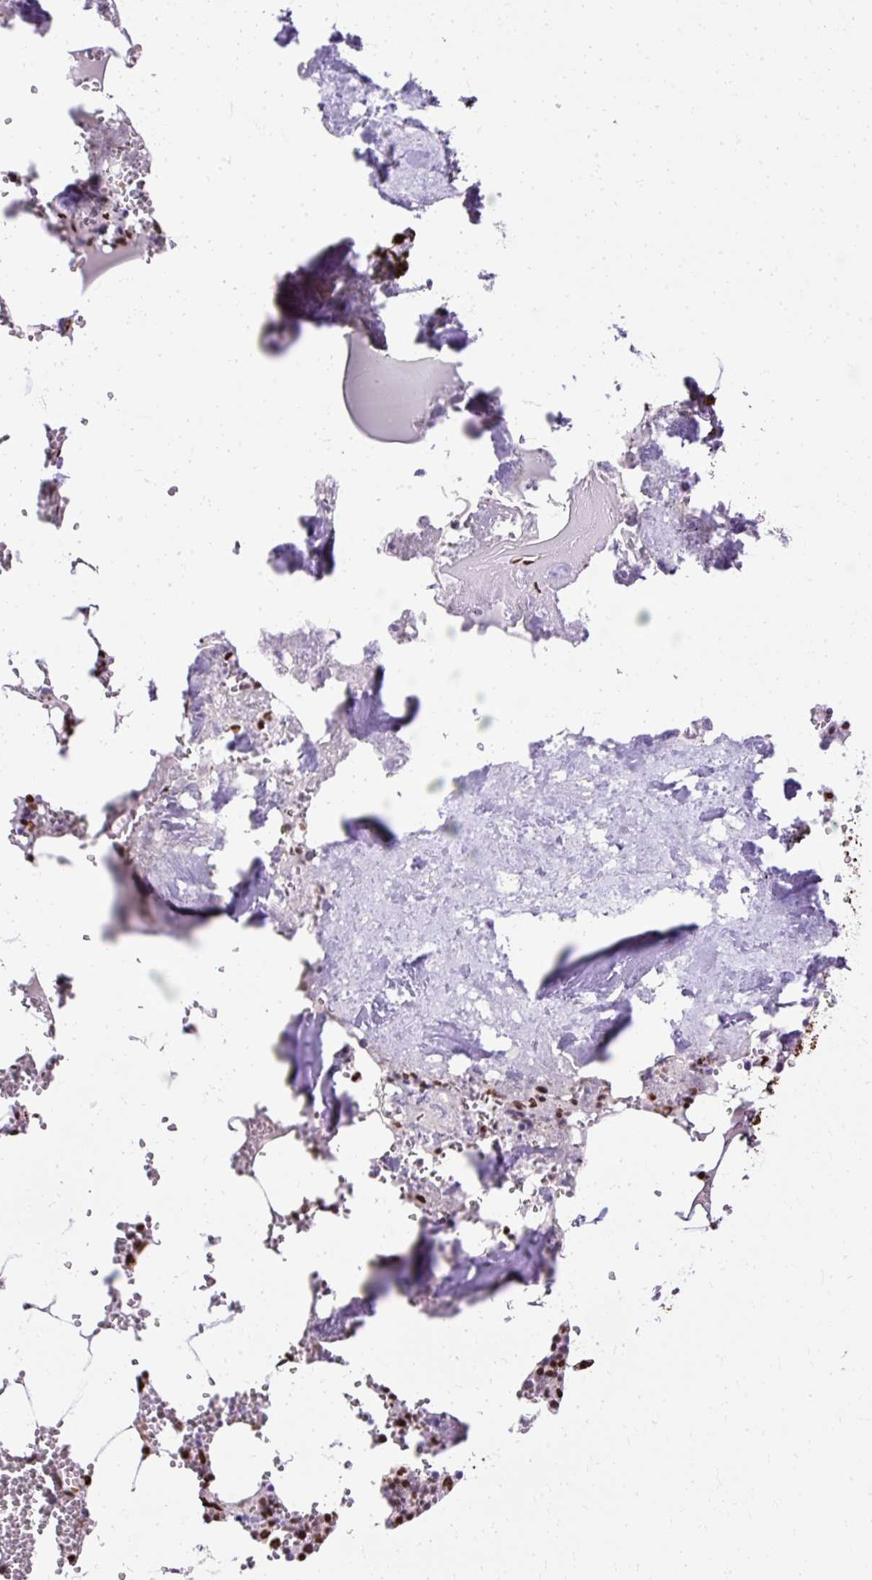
{"staining": {"intensity": "strong", "quantity": "25%-75%", "location": "nuclear"}, "tissue": "bone marrow", "cell_type": "Hematopoietic cells", "image_type": "normal", "snomed": [{"axis": "morphology", "description": "Normal tissue, NOS"}, {"axis": "topography", "description": "Bone marrow"}], "caption": "Immunohistochemistry (DAB) staining of normal human bone marrow displays strong nuclear protein expression in approximately 25%-75% of hematopoietic cells.", "gene": "TMEM184C", "patient": {"sex": "male", "age": 54}}